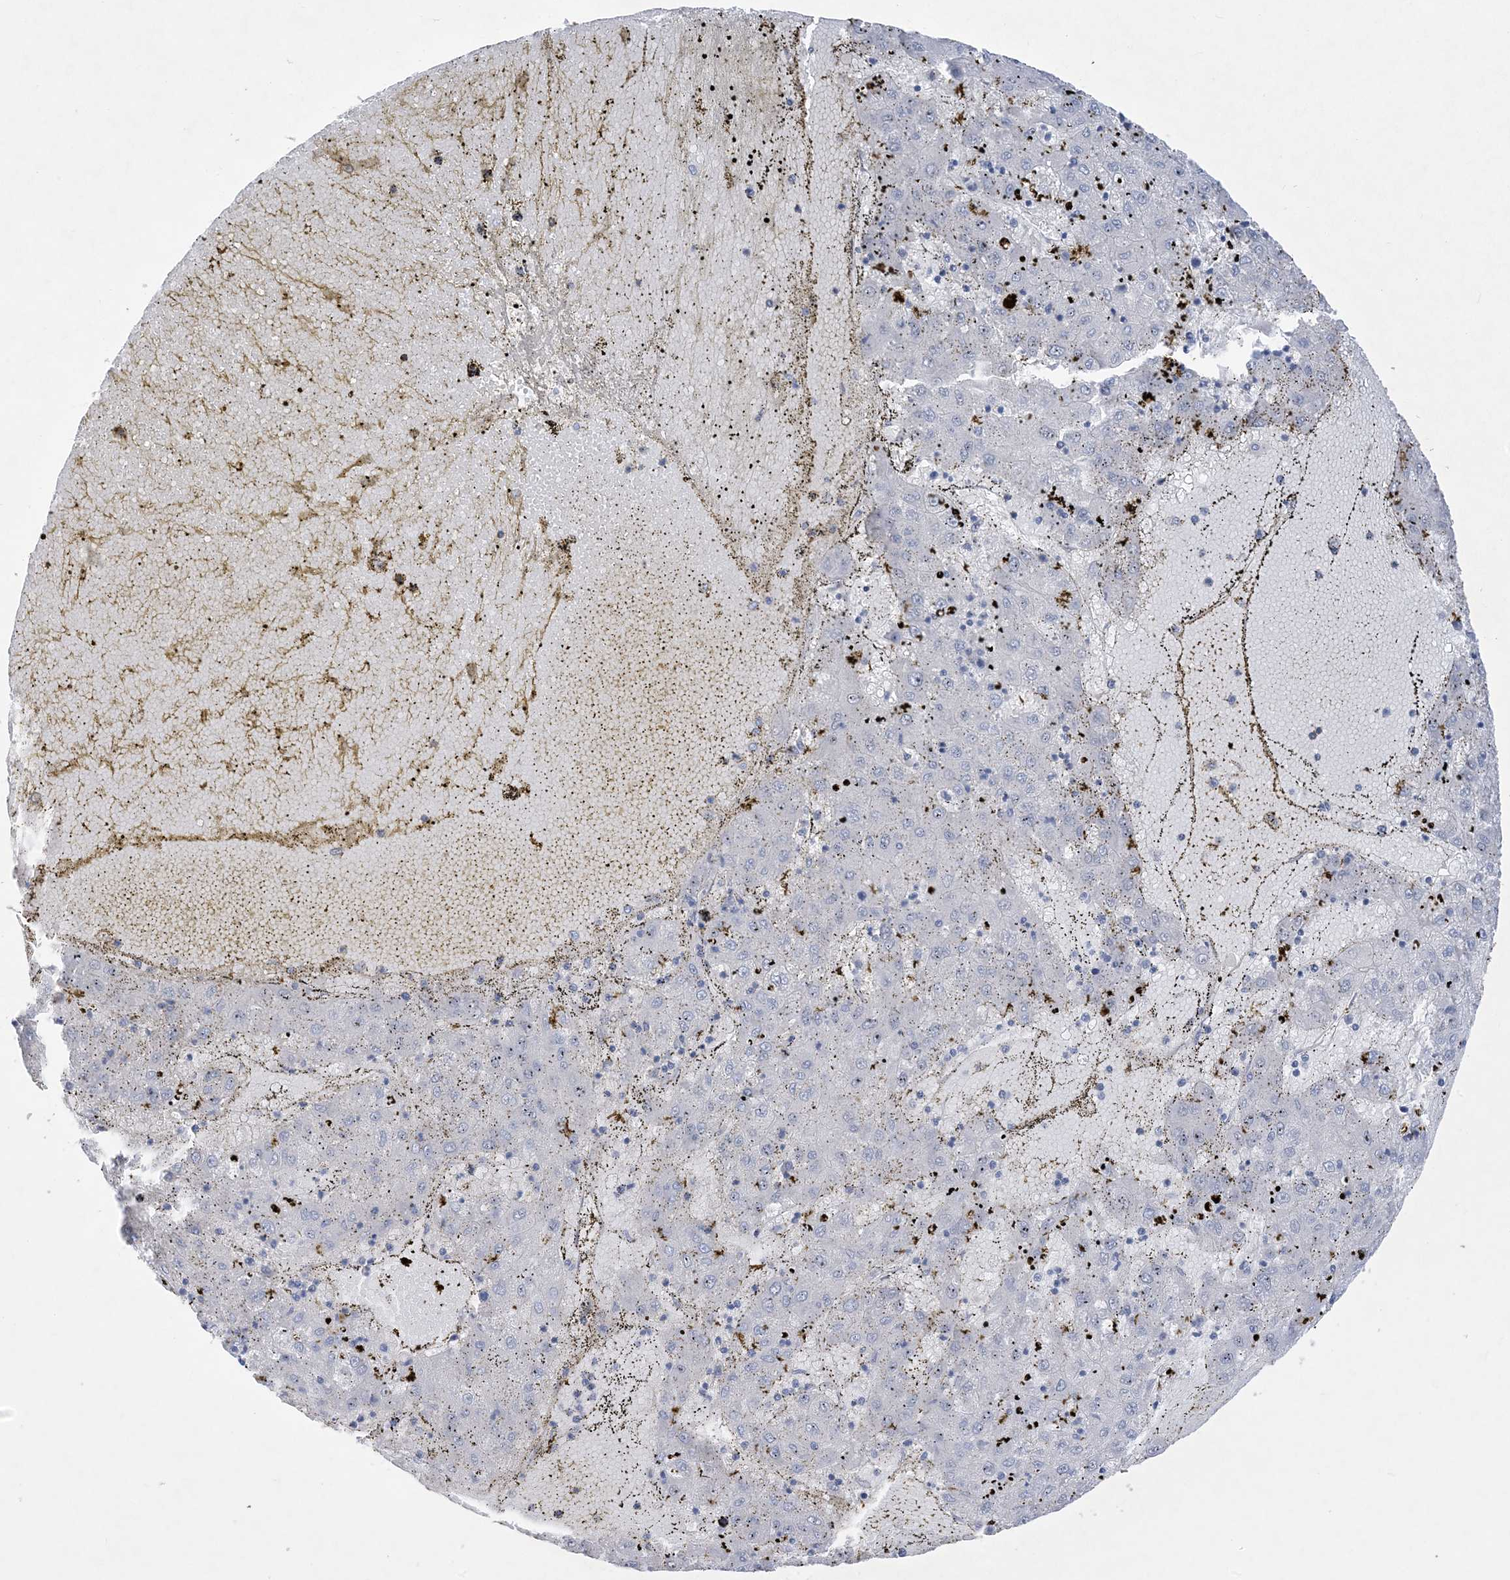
{"staining": {"intensity": "negative", "quantity": "none", "location": "none"}, "tissue": "liver cancer", "cell_type": "Tumor cells", "image_type": "cancer", "snomed": [{"axis": "morphology", "description": "Carcinoma, Hepatocellular, NOS"}, {"axis": "topography", "description": "Liver"}], "caption": "There is no significant staining in tumor cells of hepatocellular carcinoma (liver).", "gene": "RBMS3", "patient": {"sex": "male", "age": 72}}